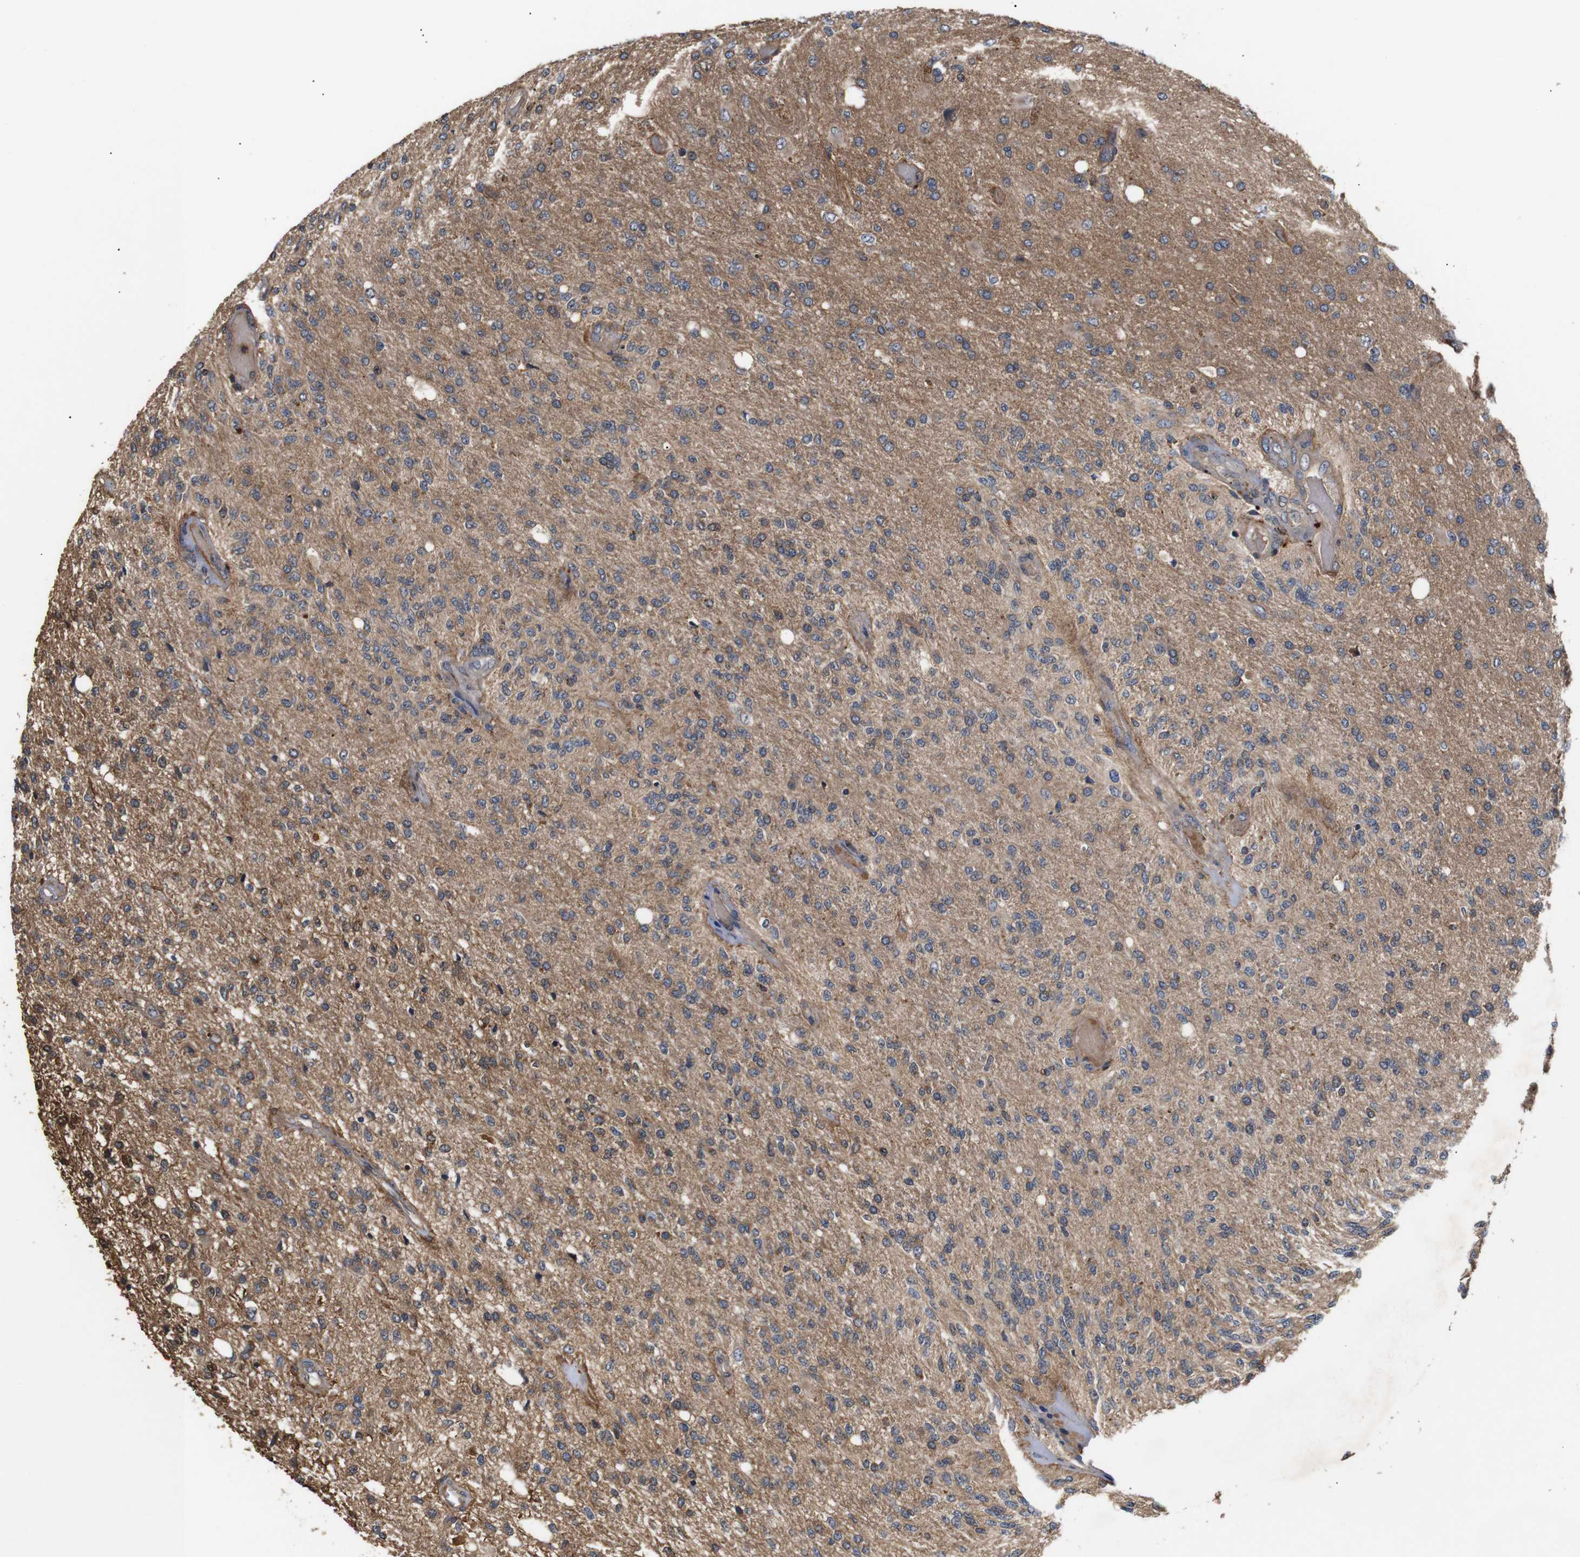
{"staining": {"intensity": "moderate", "quantity": "25%-75%", "location": "cytoplasmic/membranous"}, "tissue": "glioma", "cell_type": "Tumor cells", "image_type": "cancer", "snomed": [{"axis": "morphology", "description": "Normal tissue, NOS"}, {"axis": "morphology", "description": "Glioma, malignant, High grade"}, {"axis": "topography", "description": "Cerebral cortex"}], "caption": "An image showing moderate cytoplasmic/membranous positivity in approximately 25%-75% of tumor cells in malignant glioma (high-grade), as visualized by brown immunohistochemical staining.", "gene": "DDR1", "patient": {"sex": "male", "age": 77}}